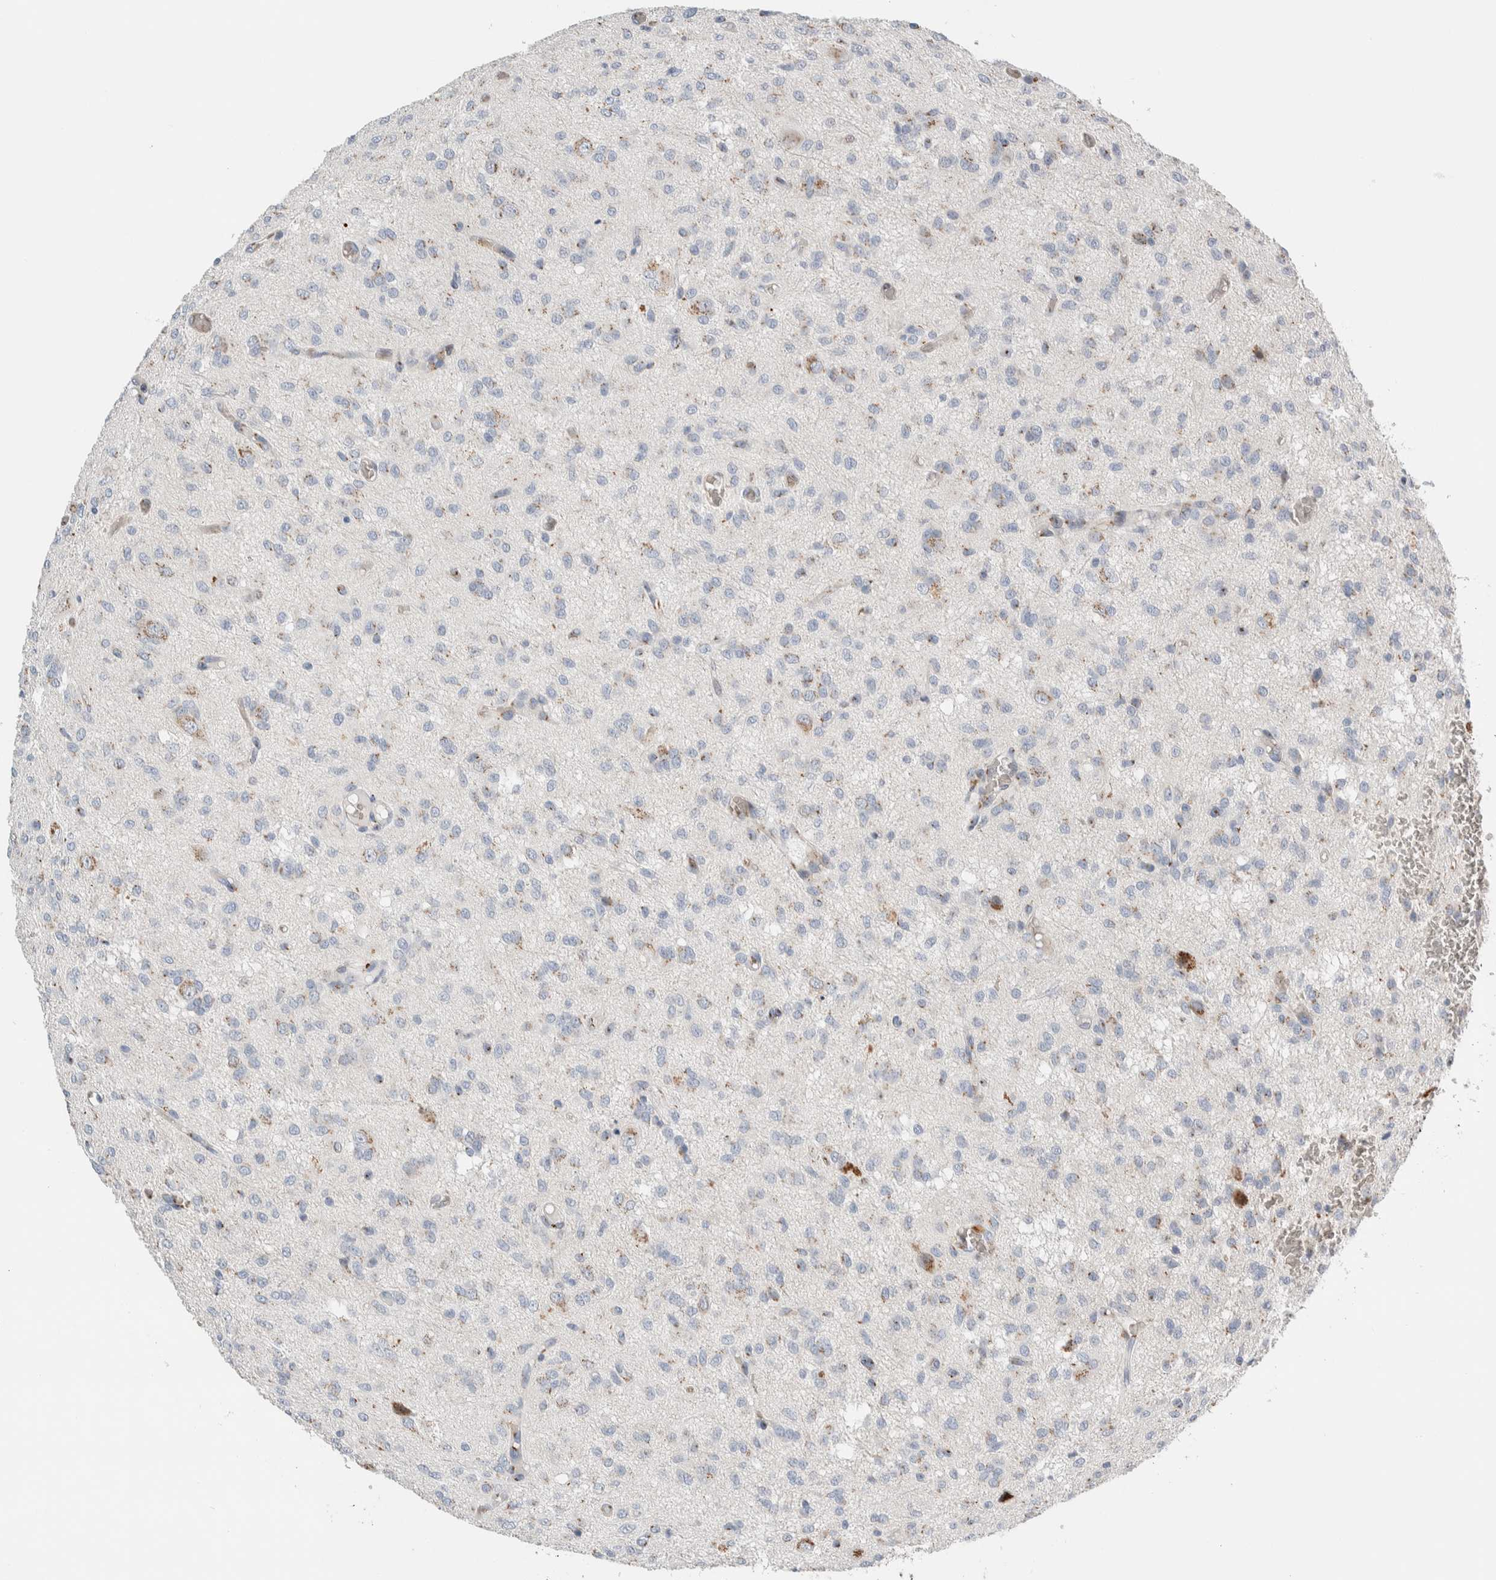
{"staining": {"intensity": "negative", "quantity": "none", "location": "none"}, "tissue": "glioma", "cell_type": "Tumor cells", "image_type": "cancer", "snomed": [{"axis": "morphology", "description": "Glioma, malignant, High grade"}, {"axis": "topography", "description": "Brain"}], "caption": "High-grade glioma (malignant) was stained to show a protein in brown. There is no significant positivity in tumor cells.", "gene": "SLC38A10", "patient": {"sex": "female", "age": 59}}